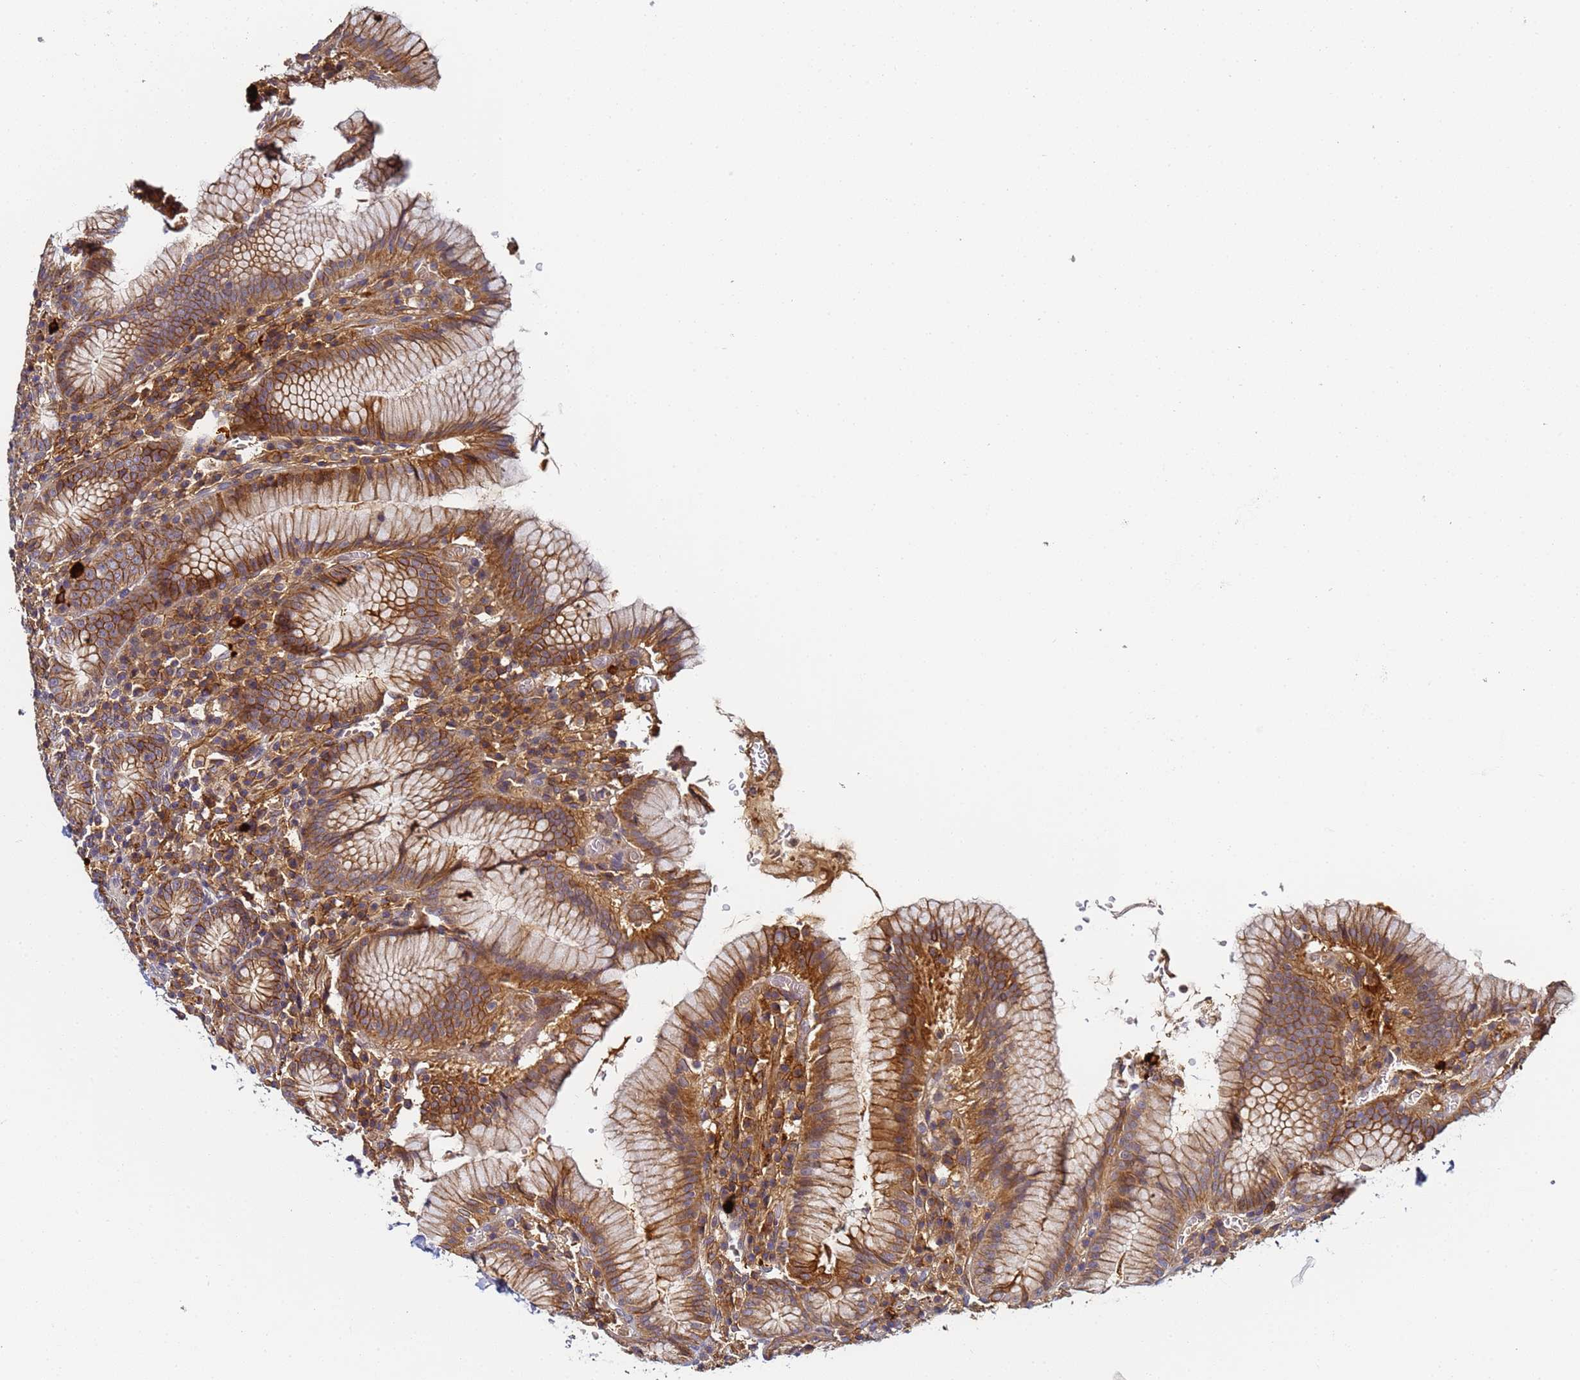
{"staining": {"intensity": "moderate", "quantity": ">75%", "location": "cytoplasmic/membranous"}, "tissue": "stomach", "cell_type": "Glandular cells", "image_type": "normal", "snomed": [{"axis": "morphology", "description": "Normal tissue, NOS"}, {"axis": "topography", "description": "Stomach"}], "caption": "Moderate cytoplasmic/membranous staining for a protein is appreciated in about >75% of glandular cells of unremarkable stomach using IHC.", "gene": "LRRC69", "patient": {"sex": "male", "age": 55}}